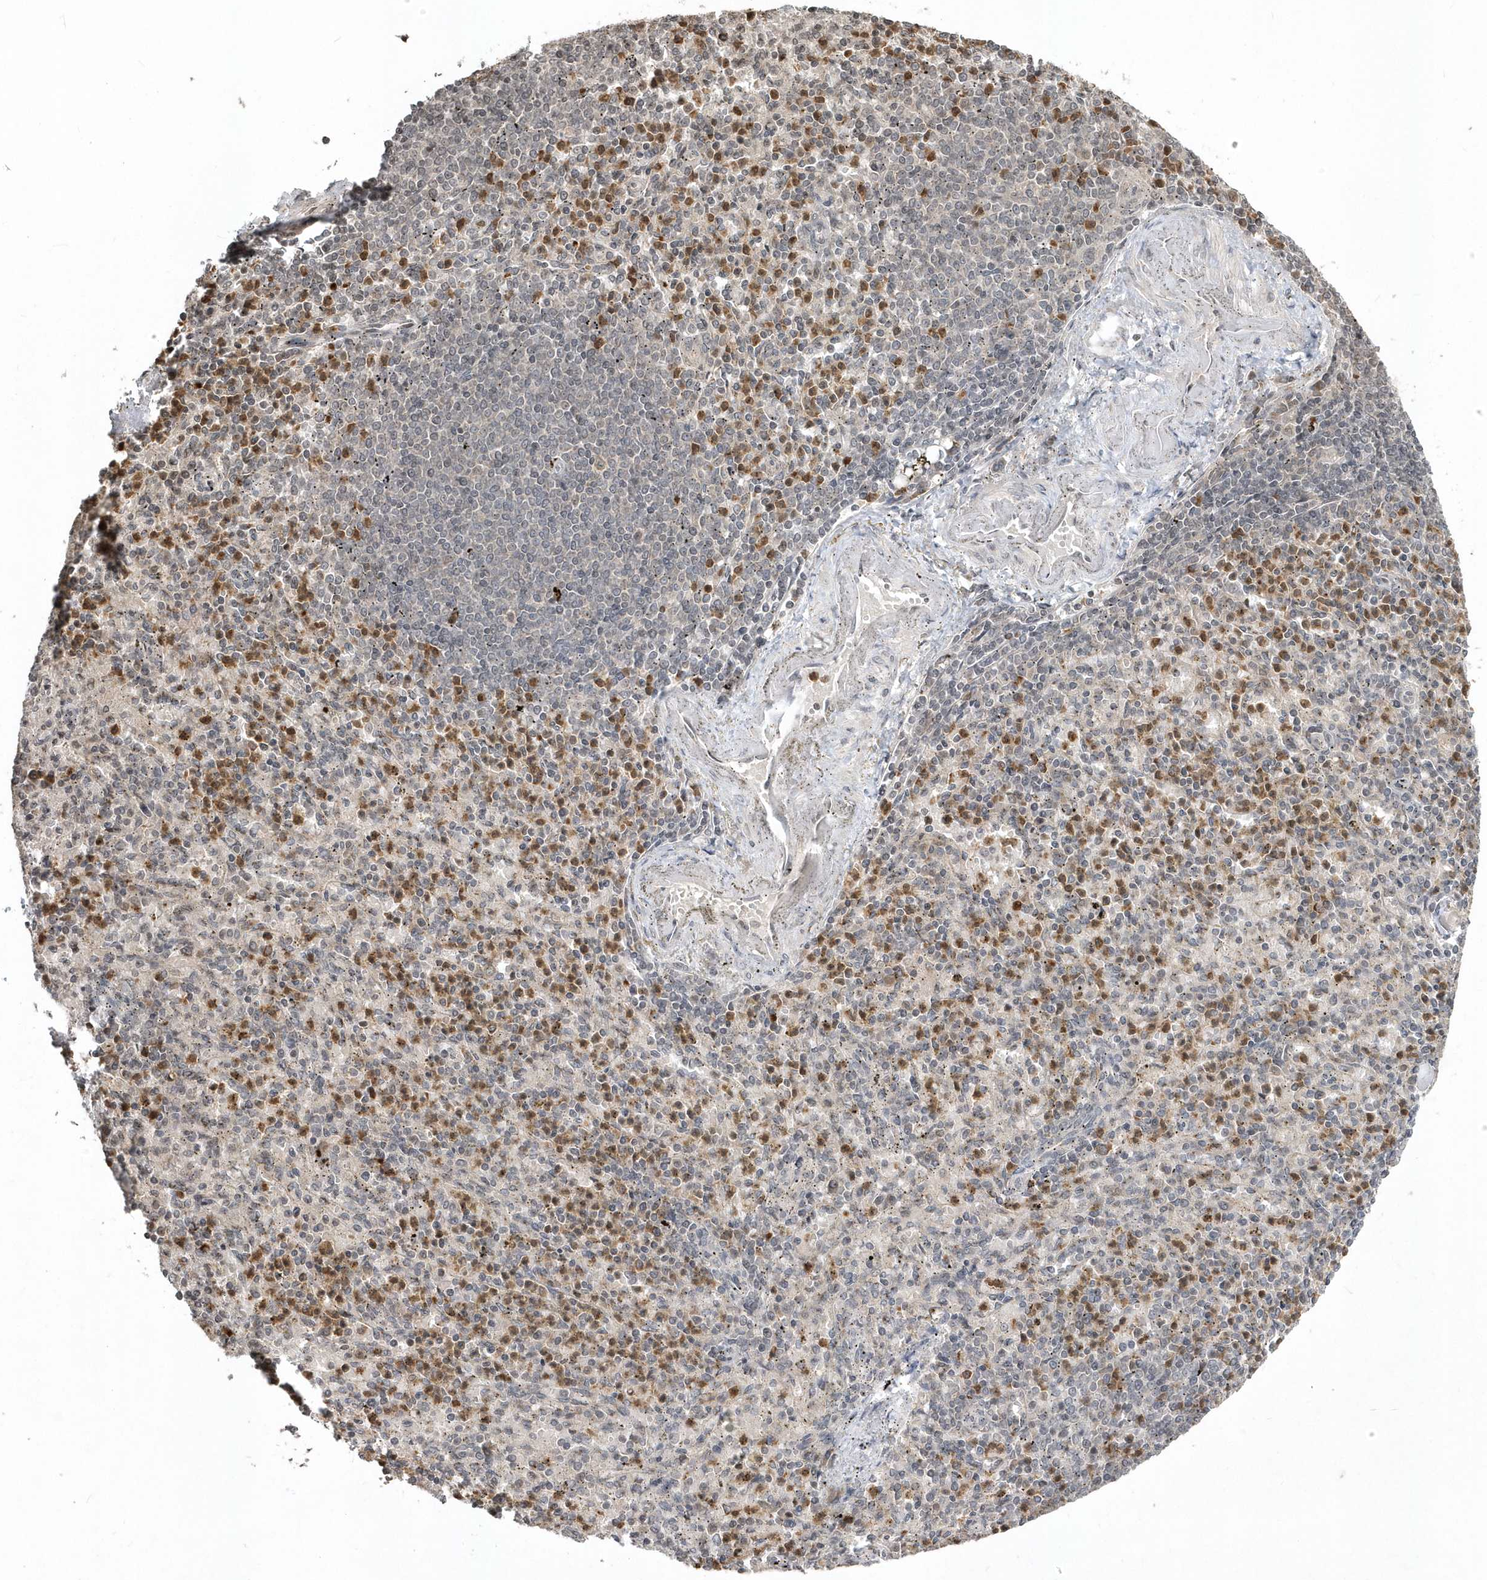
{"staining": {"intensity": "moderate", "quantity": "25%-75%", "location": "cytoplasmic/membranous"}, "tissue": "spleen", "cell_type": "Cells in red pulp", "image_type": "normal", "snomed": [{"axis": "morphology", "description": "Normal tissue, NOS"}, {"axis": "topography", "description": "Spleen"}], "caption": "Immunohistochemistry (IHC) of normal spleen reveals medium levels of moderate cytoplasmic/membranous staining in approximately 25%-75% of cells in red pulp. The protein of interest is stained brown, and the nuclei are stained in blue (DAB IHC with brightfield microscopy, high magnification).", "gene": "EIF2B1", "patient": {"sex": "female", "age": 74}}